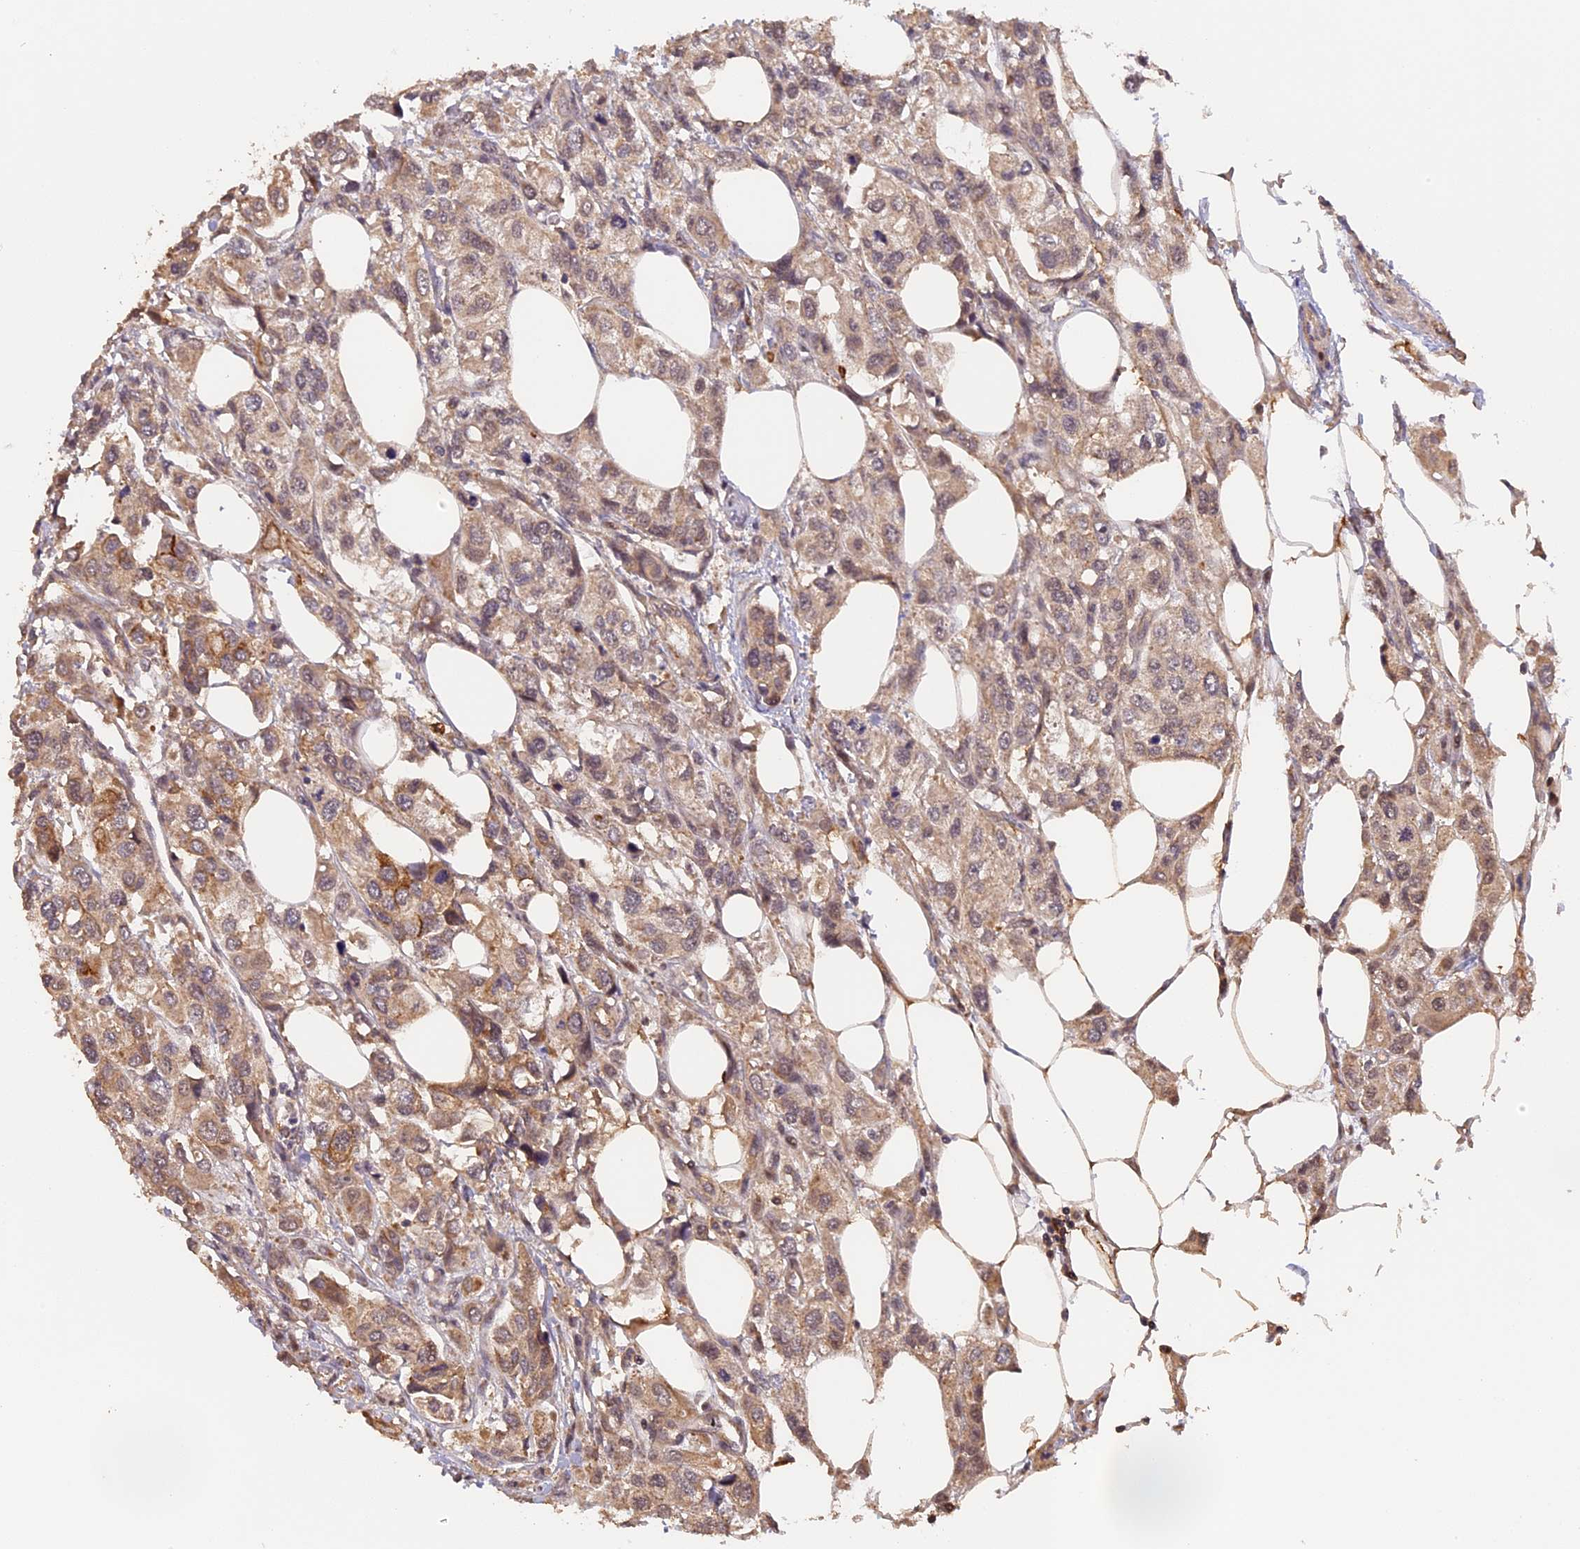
{"staining": {"intensity": "weak", "quantity": ">75%", "location": "cytoplasmic/membranous,nuclear"}, "tissue": "urothelial cancer", "cell_type": "Tumor cells", "image_type": "cancer", "snomed": [{"axis": "morphology", "description": "Urothelial carcinoma, High grade"}, {"axis": "topography", "description": "Urinary bladder"}], "caption": "Tumor cells show low levels of weak cytoplasmic/membranous and nuclear expression in approximately >75% of cells in human urothelial cancer.", "gene": "MYBL2", "patient": {"sex": "male", "age": 67}}